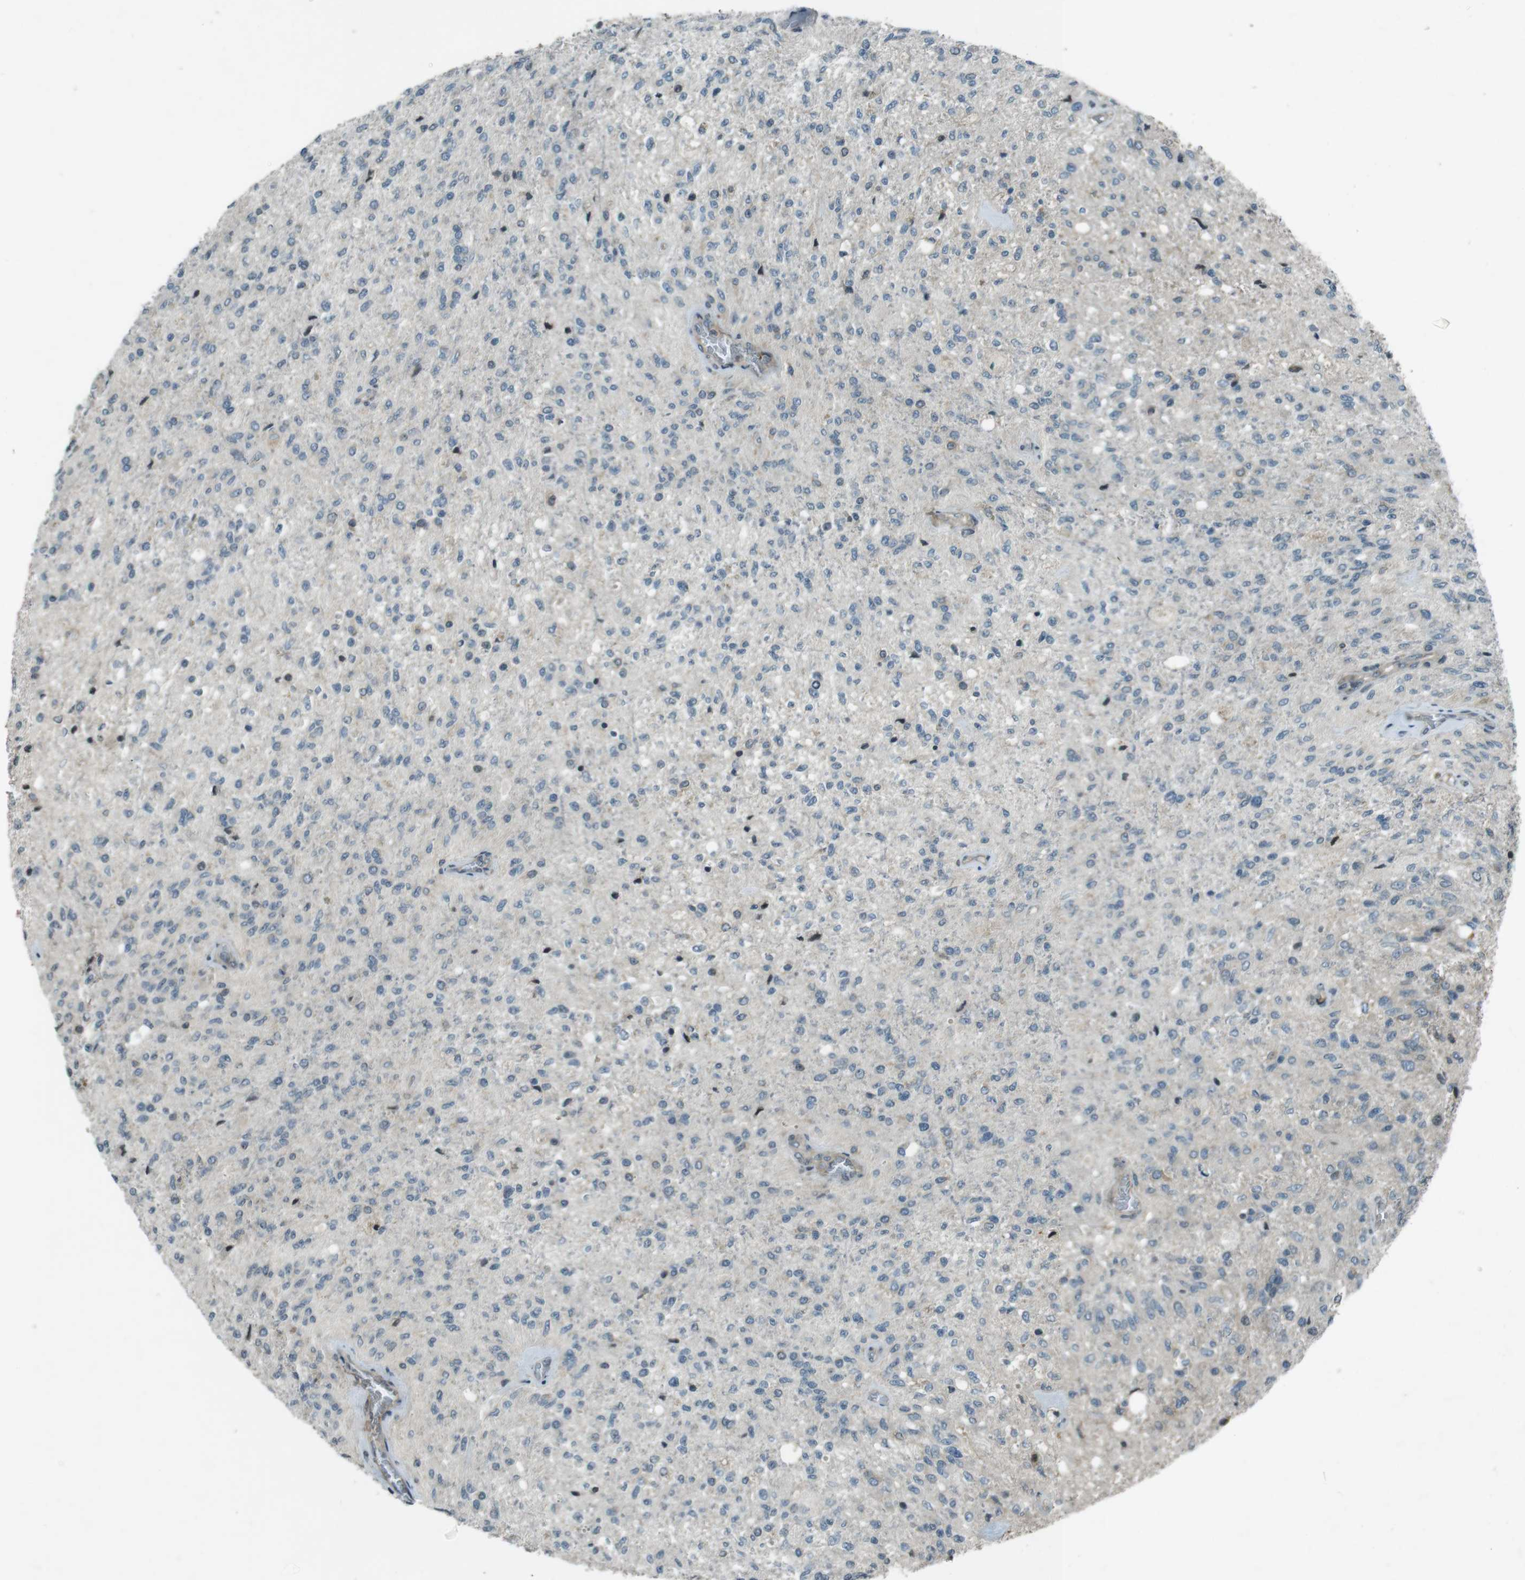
{"staining": {"intensity": "negative", "quantity": "none", "location": "none"}, "tissue": "glioma", "cell_type": "Tumor cells", "image_type": "cancer", "snomed": [{"axis": "morphology", "description": "Normal tissue, NOS"}, {"axis": "morphology", "description": "Glioma, malignant, High grade"}, {"axis": "topography", "description": "Cerebral cortex"}], "caption": "Malignant glioma (high-grade) stained for a protein using immunohistochemistry (IHC) displays no positivity tumor cells.", "gene": "ZYX", "patient": {"sex": "male", "age": 77}}